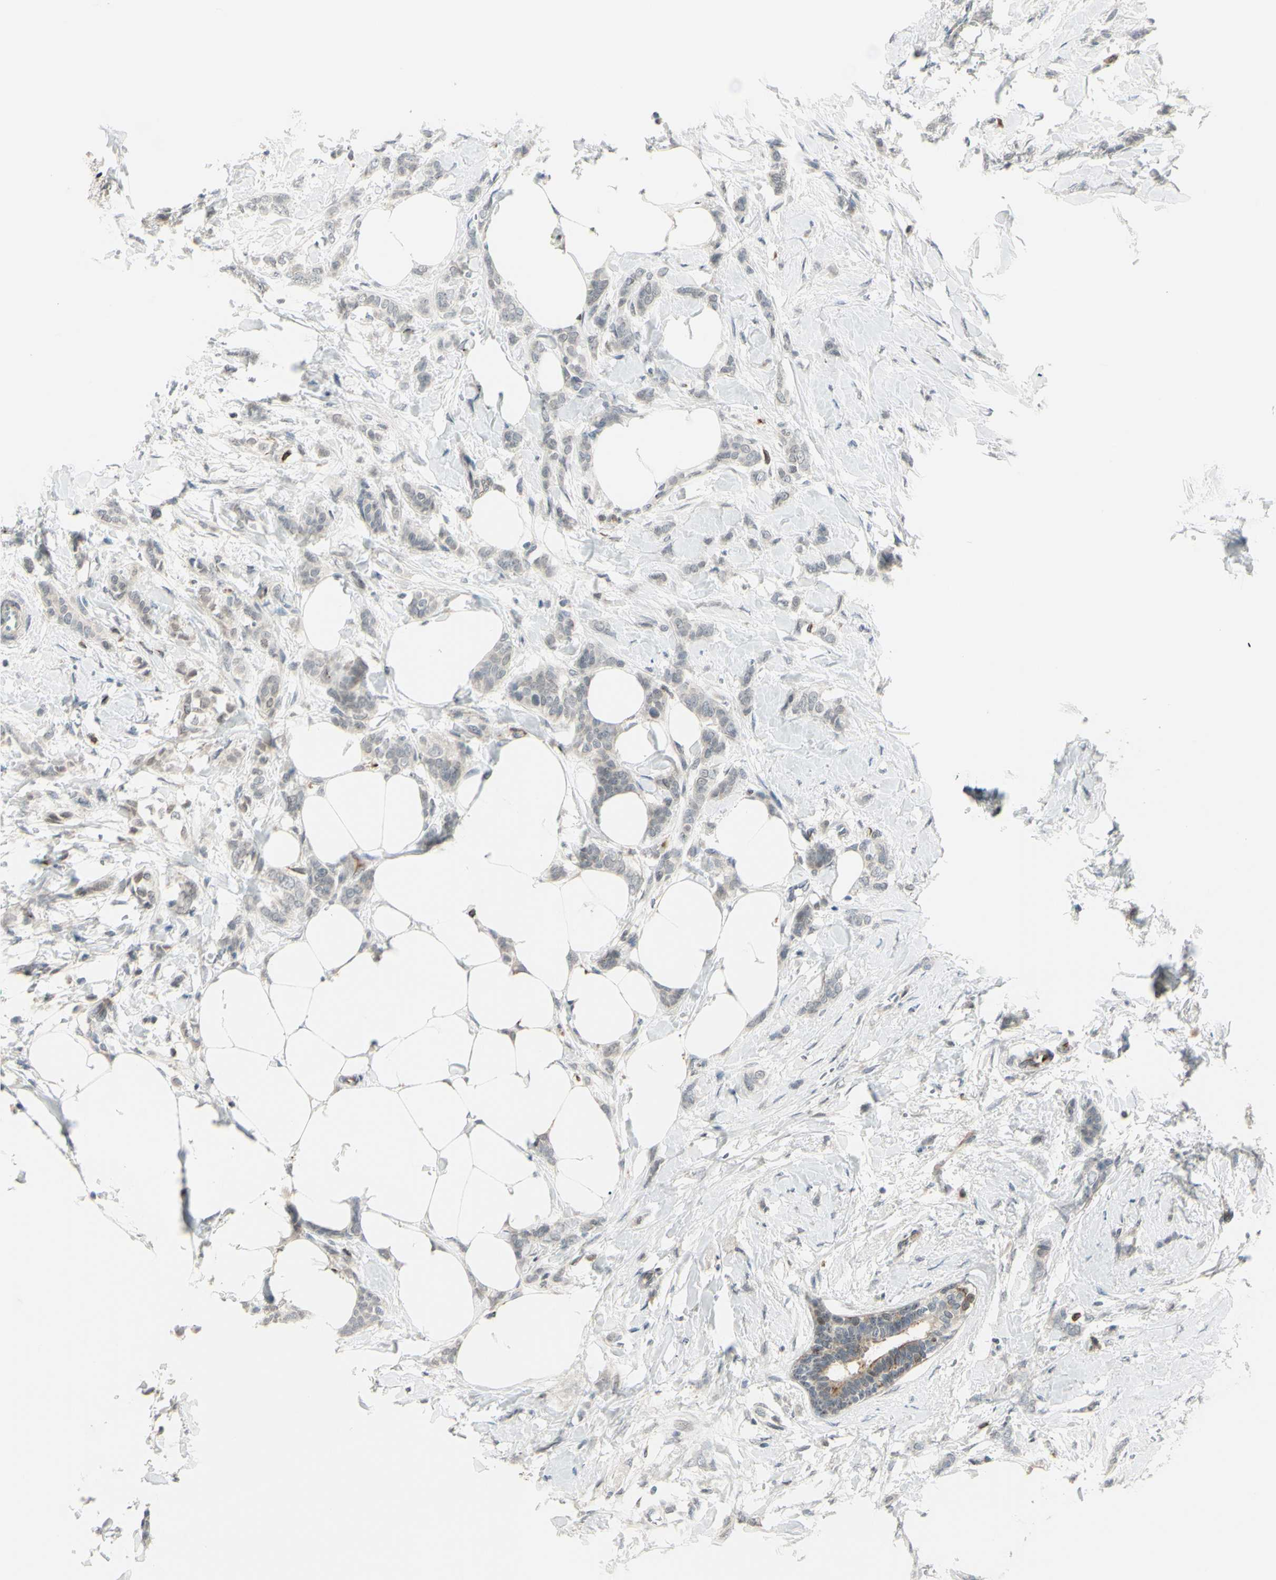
{"staining": {"intensity": "negative", "quantity": "none", "location": "none"}, "tissue": "breast cancer", "cell_type": "Tumor cells", "image_type": "cancer", "snomed": [{"axis": "morphology", "description": "Lobular carcinoma, in situ"}, {"axis": "morphology", "description": "Lobular carcinoma"}, {"axis": "topography", "description": "Breast"}], "caption": "The micrograph reveals no staining of tumor cells in breast lobular carcinoma.", "gene": "FGFR2", "patient": {"sex": "female", "age": 41}}